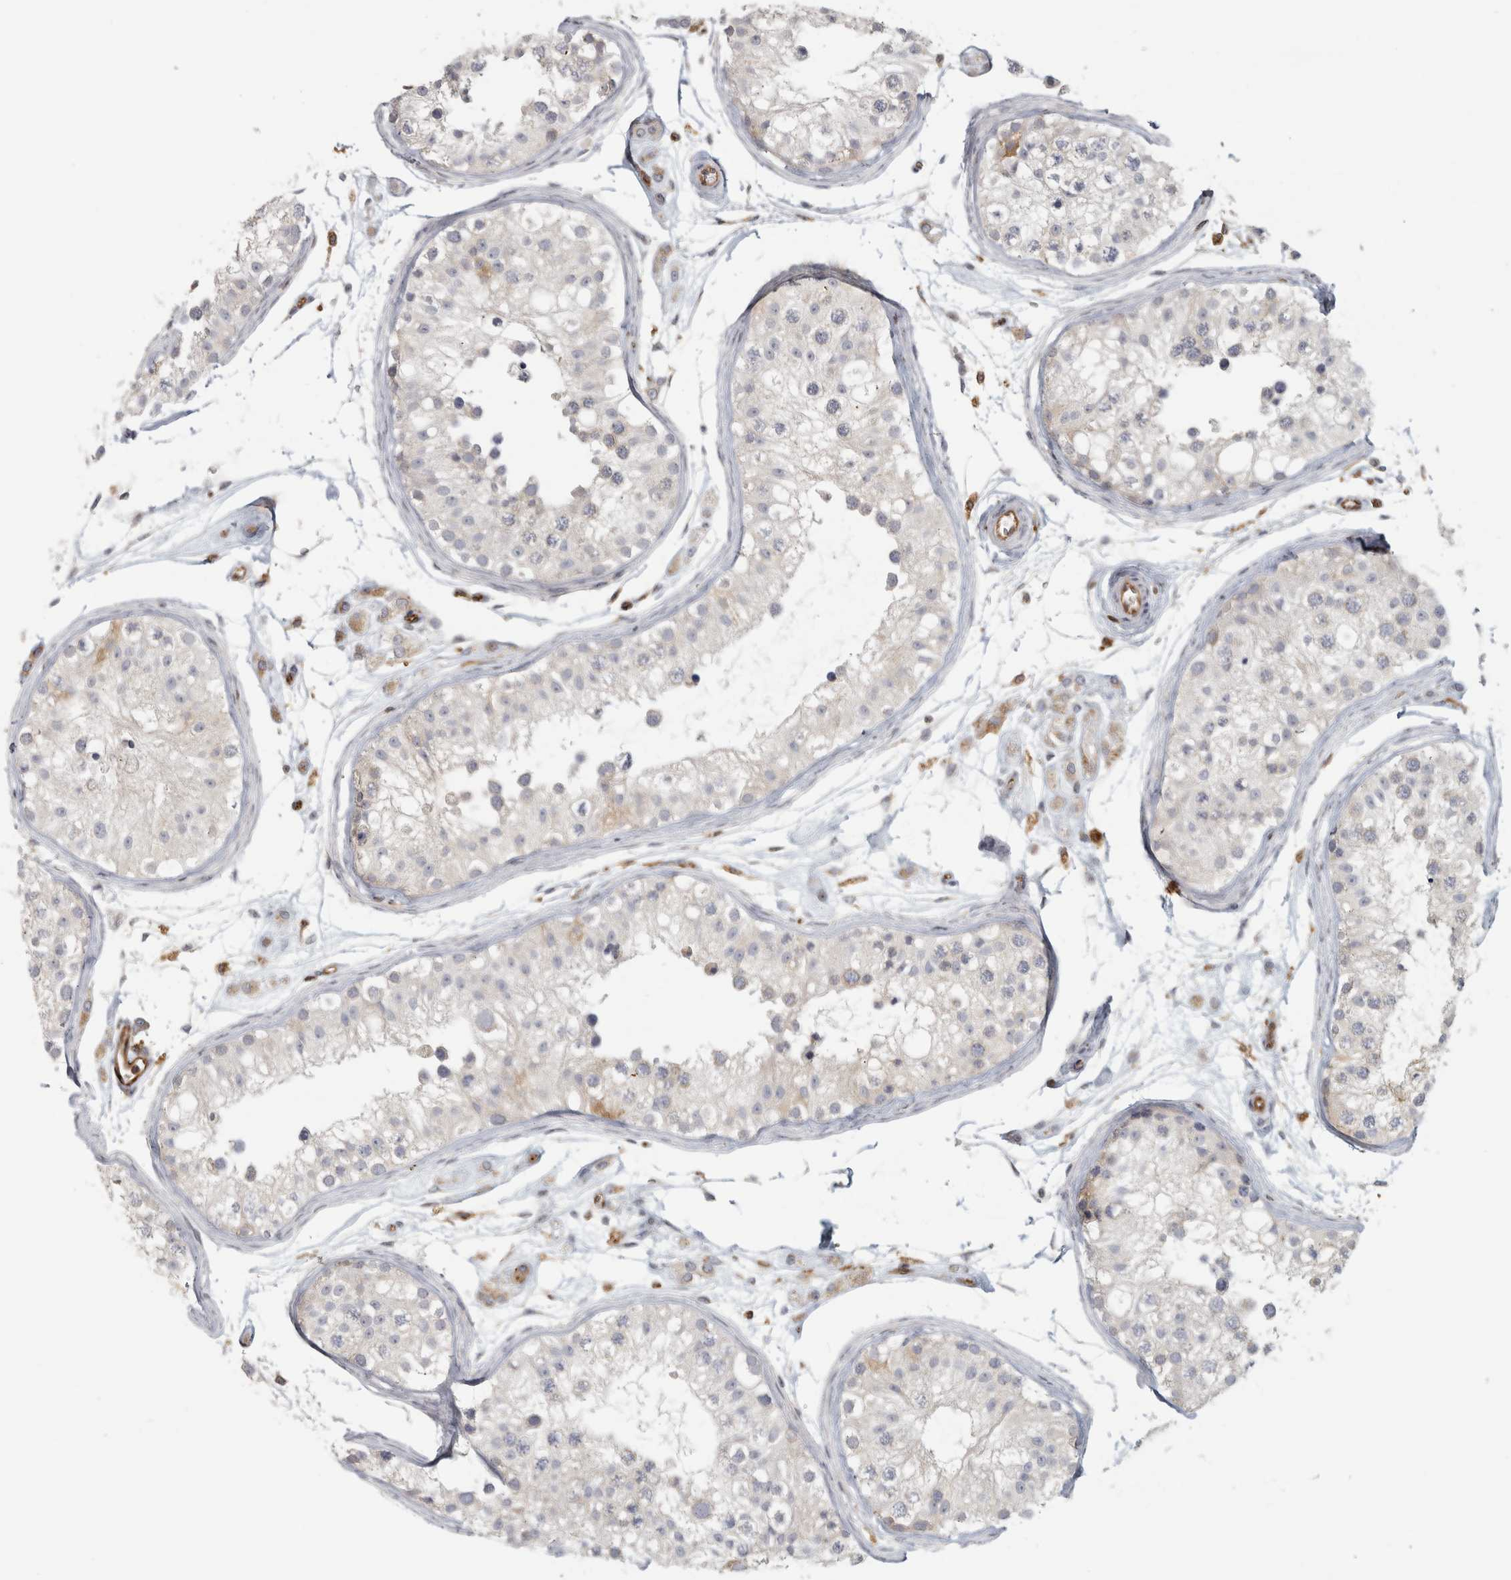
{"staining": {"intensity": "weak", "quantity": "<25%", "location": "cytoplasmic/membranous"}, "tissue": "testis", "cell_type": "Cells in seminiferous ducts", "image_type": "normal", "snomed": [{"axis": "morphology", "description": "Normal tissue, NOS"}, {"axis": "morphology", "description": "Adenocarcinoma, metastatic, NOS"}, {"axis": "topography", "description": "Testis"}], "caption": "Human testis stained for a protein using immunohistochemistry (IHC) demonstrates no positivity in cells in seminiferous ducts.", "gene": "HLA", "patient": {"sex": "male", "age": 26}}